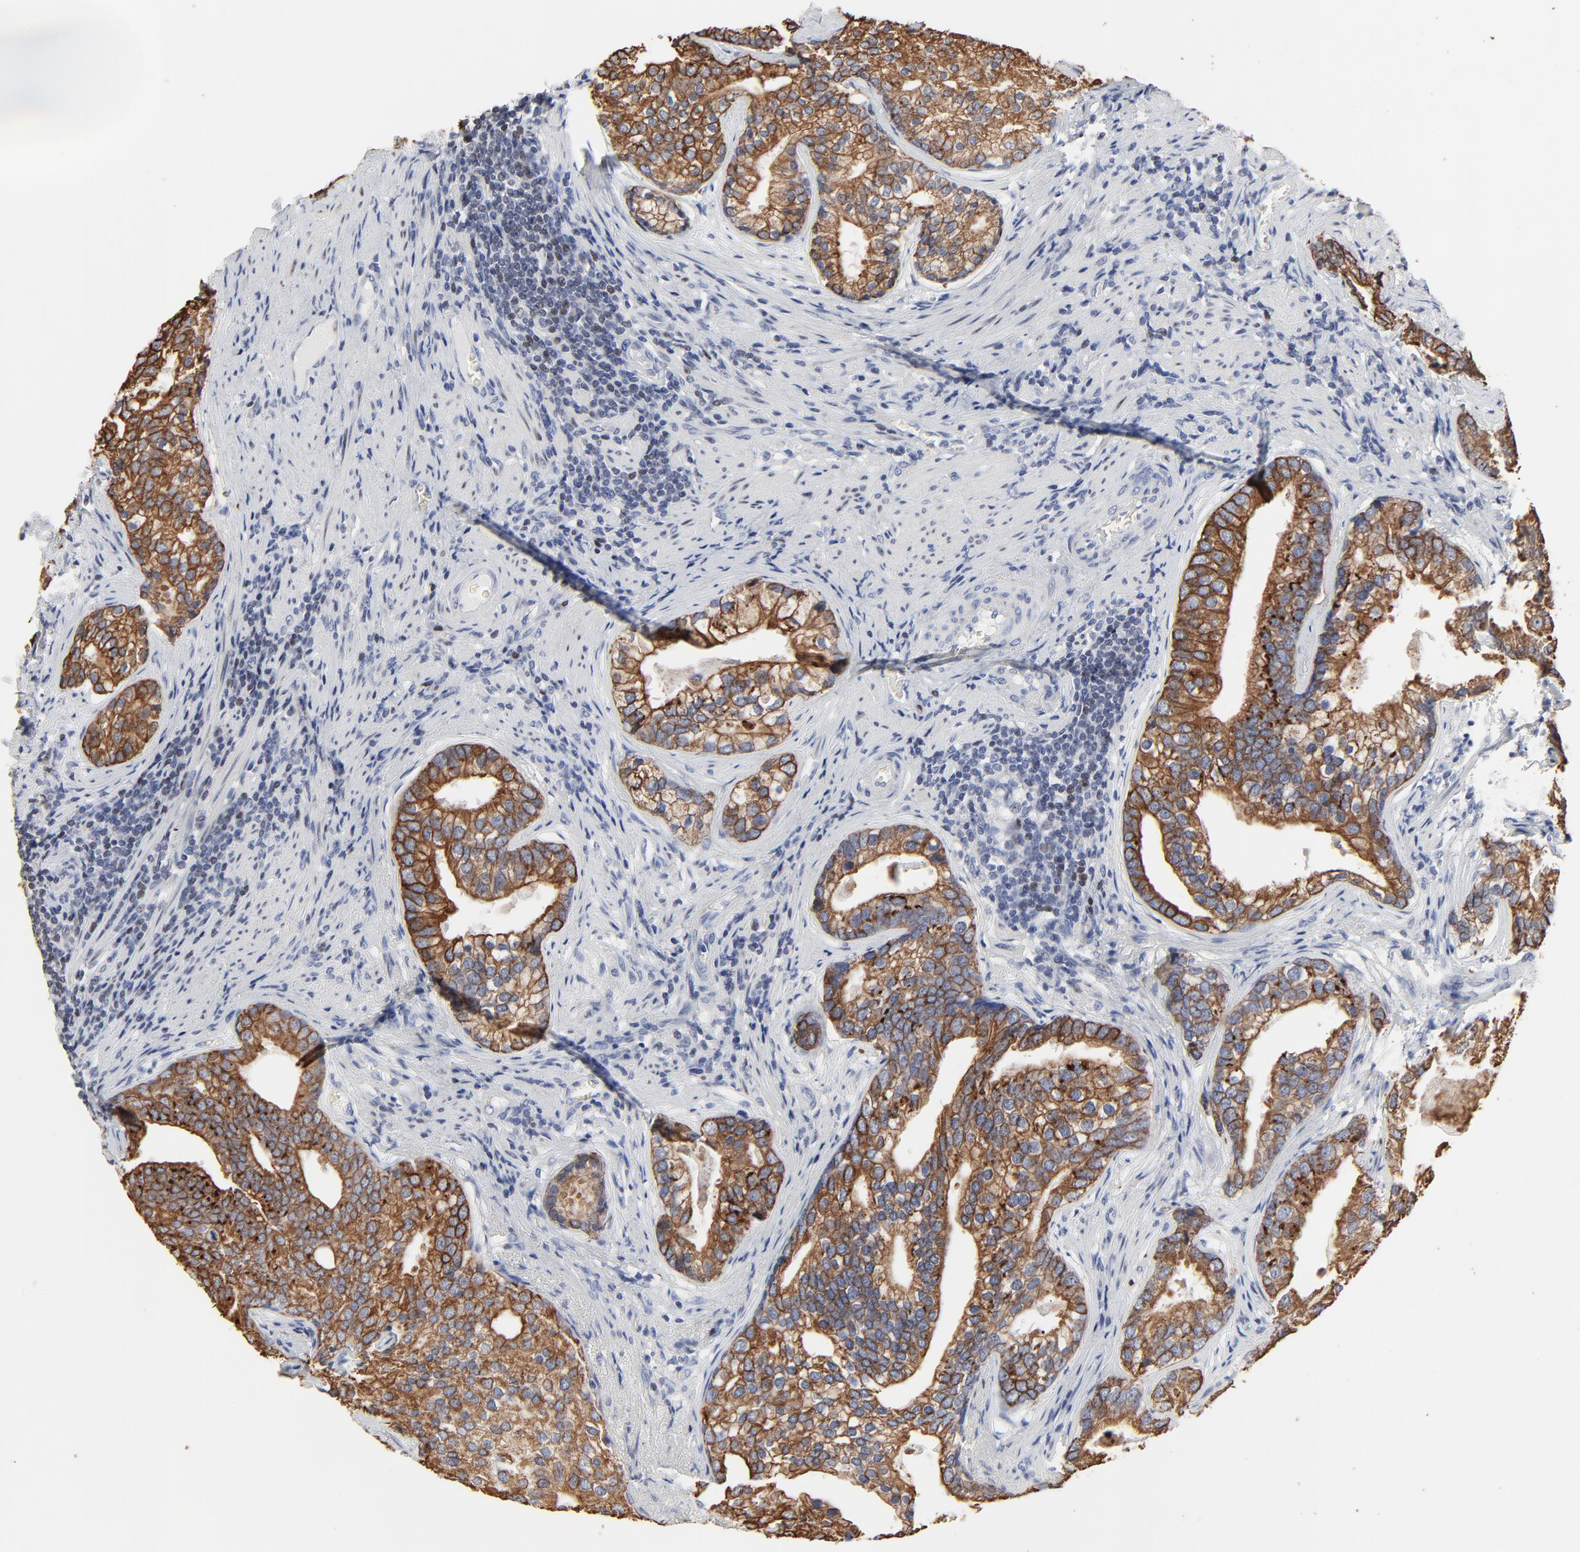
{"staining": {"intensity": "moderate", "quantity": ">75%", "location": "cytoplasmic/membranous"}, "tissue": "prostate cancer", "cell_type": "Tumor cells", "image_type": "cancer", "snomed": [{"axis": "morphology", "description": "Adenocarcinoma, Low grade"}, {"axis": "topography", "description": "Prostate"}], "caption": "Immunohistochemistry (IHC) micrograph of neoplastic tissue: prostate cancer (adenocarcinoma (low-grade)) stained using IHC displays medium levels of moderate protein expression localized specifically in the cytoplasmic/membranous of tumor cells, appearing as a cytoplasmic/membranous brown color.", "gene": "LNX1", "patient": {"sex": "male", "age": 71}}